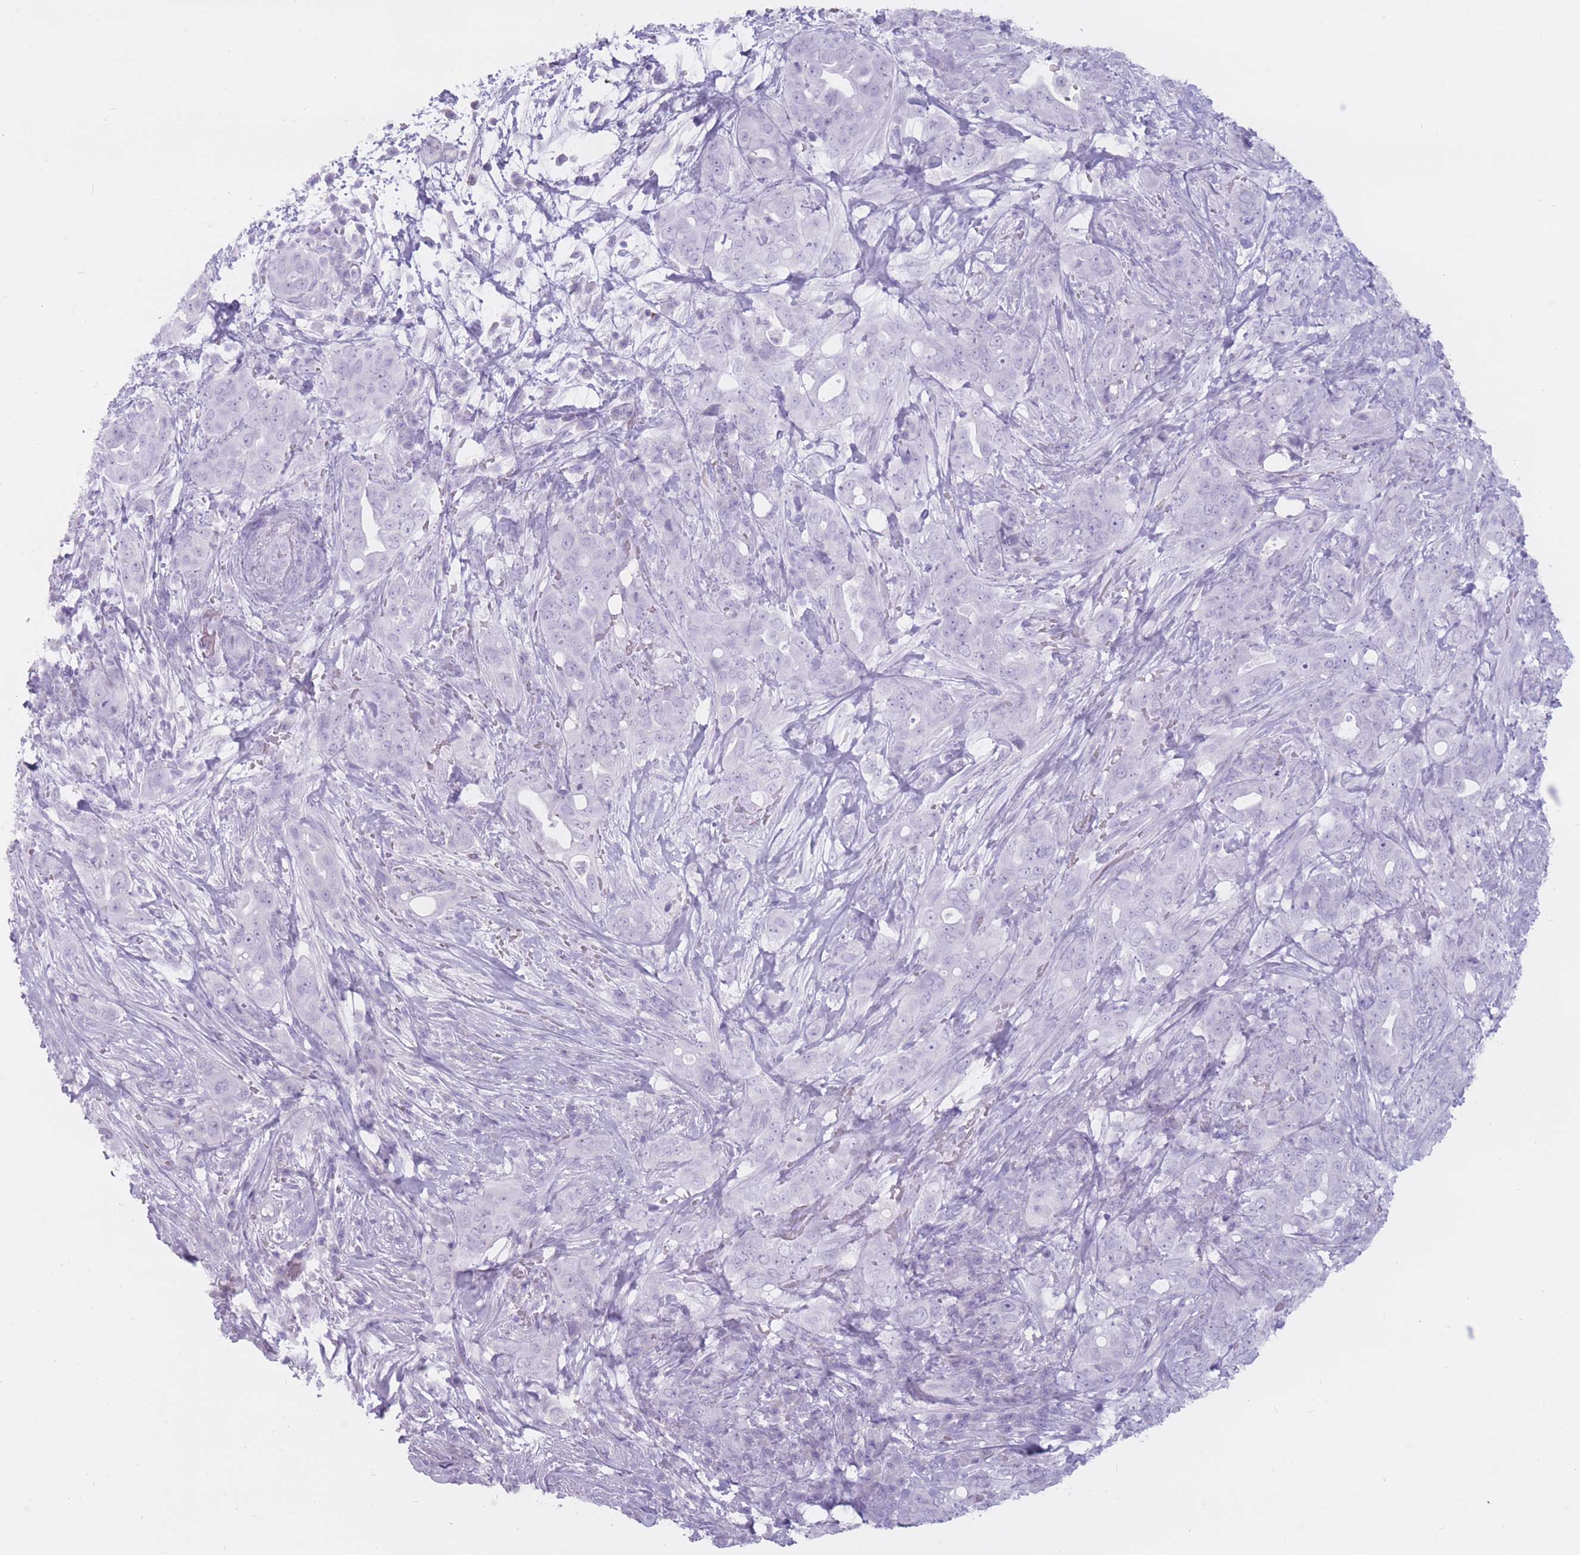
{"staining": {"intensity": "negative", "quantity": "none", "location": "none"}, "tissue": "pancreatic cancer", "cell_type": "Tumor cells", "image_type": "cancer", "snomed": [{"axis": "morphology", "description": "Normal tissue, NOS"}, {"axis": "morphology", "description": "Adenocarcinoma, NOS"}, {"axis": "topography", "description": "Lymph node"}, {"axis": "topography", "description": "Pancreas"}], "caption": "This is an IHC photomicrograph of human pancreatic cancer (adenocarcinoma). There is no positivity in tumor cells.", "gene": "PNMA3", "patient": {"sex": "female", "age": 67}}